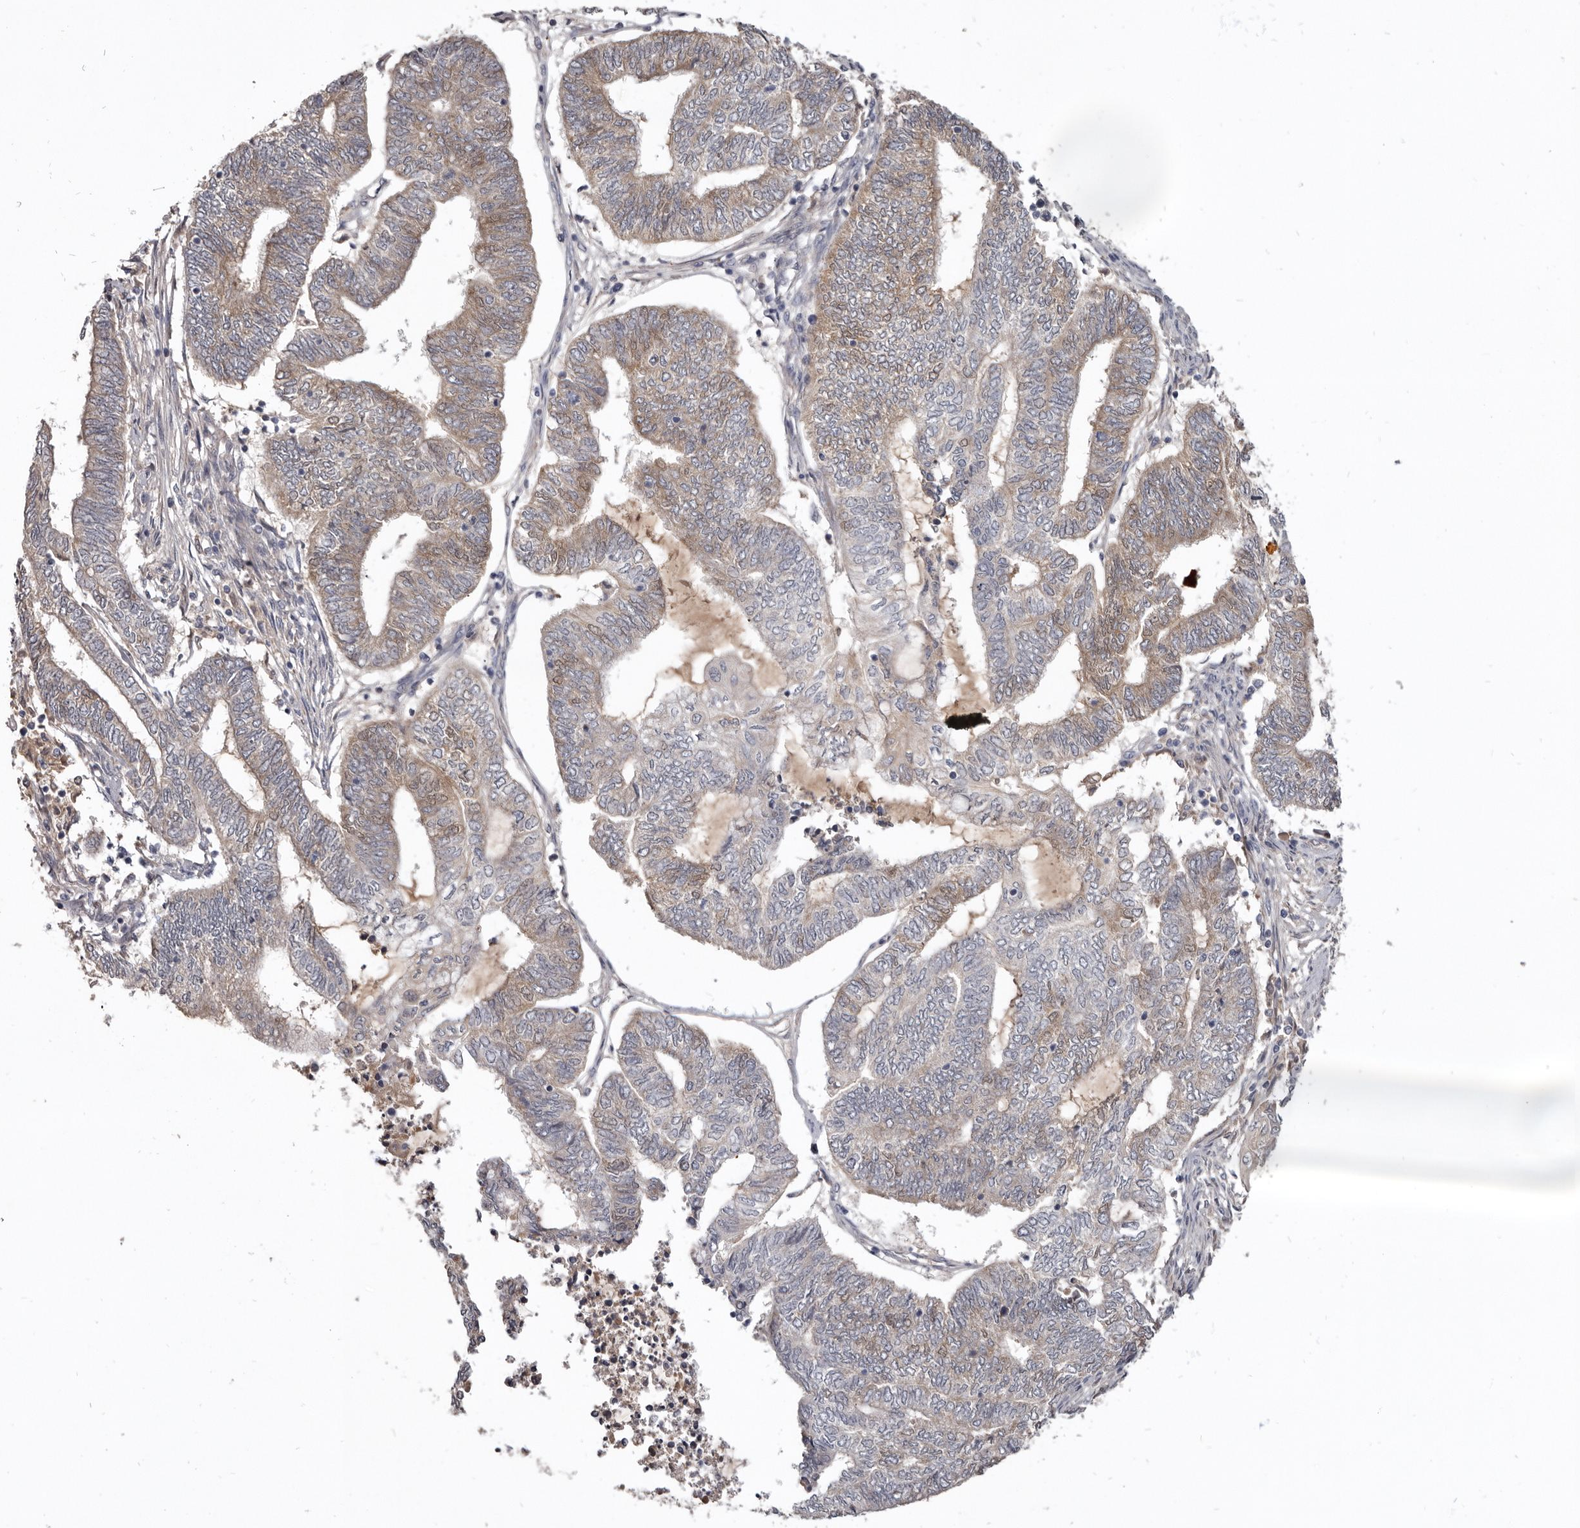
{"staining": {"intensity": "weak", "quantity": "<25%", "location": "cytoplasmic/membranous"}, "tissue": "endometrial cancer", "cell_type": "Tumor cells", "image_type": "cancer", "snomed": [{"axis": "morphology", "description": "Adenocarcinoma, NOS"}, {"axis": "topography", "description": "Uterus"}, {"axis": "topography", "description": "Endometrium"}], "caption": "Tumor cells show no significant positivity in endometrial cancer. Nuclei are stained in blue.", "gene": "NENF", "patient": {"sex": "female", "age": 70}}